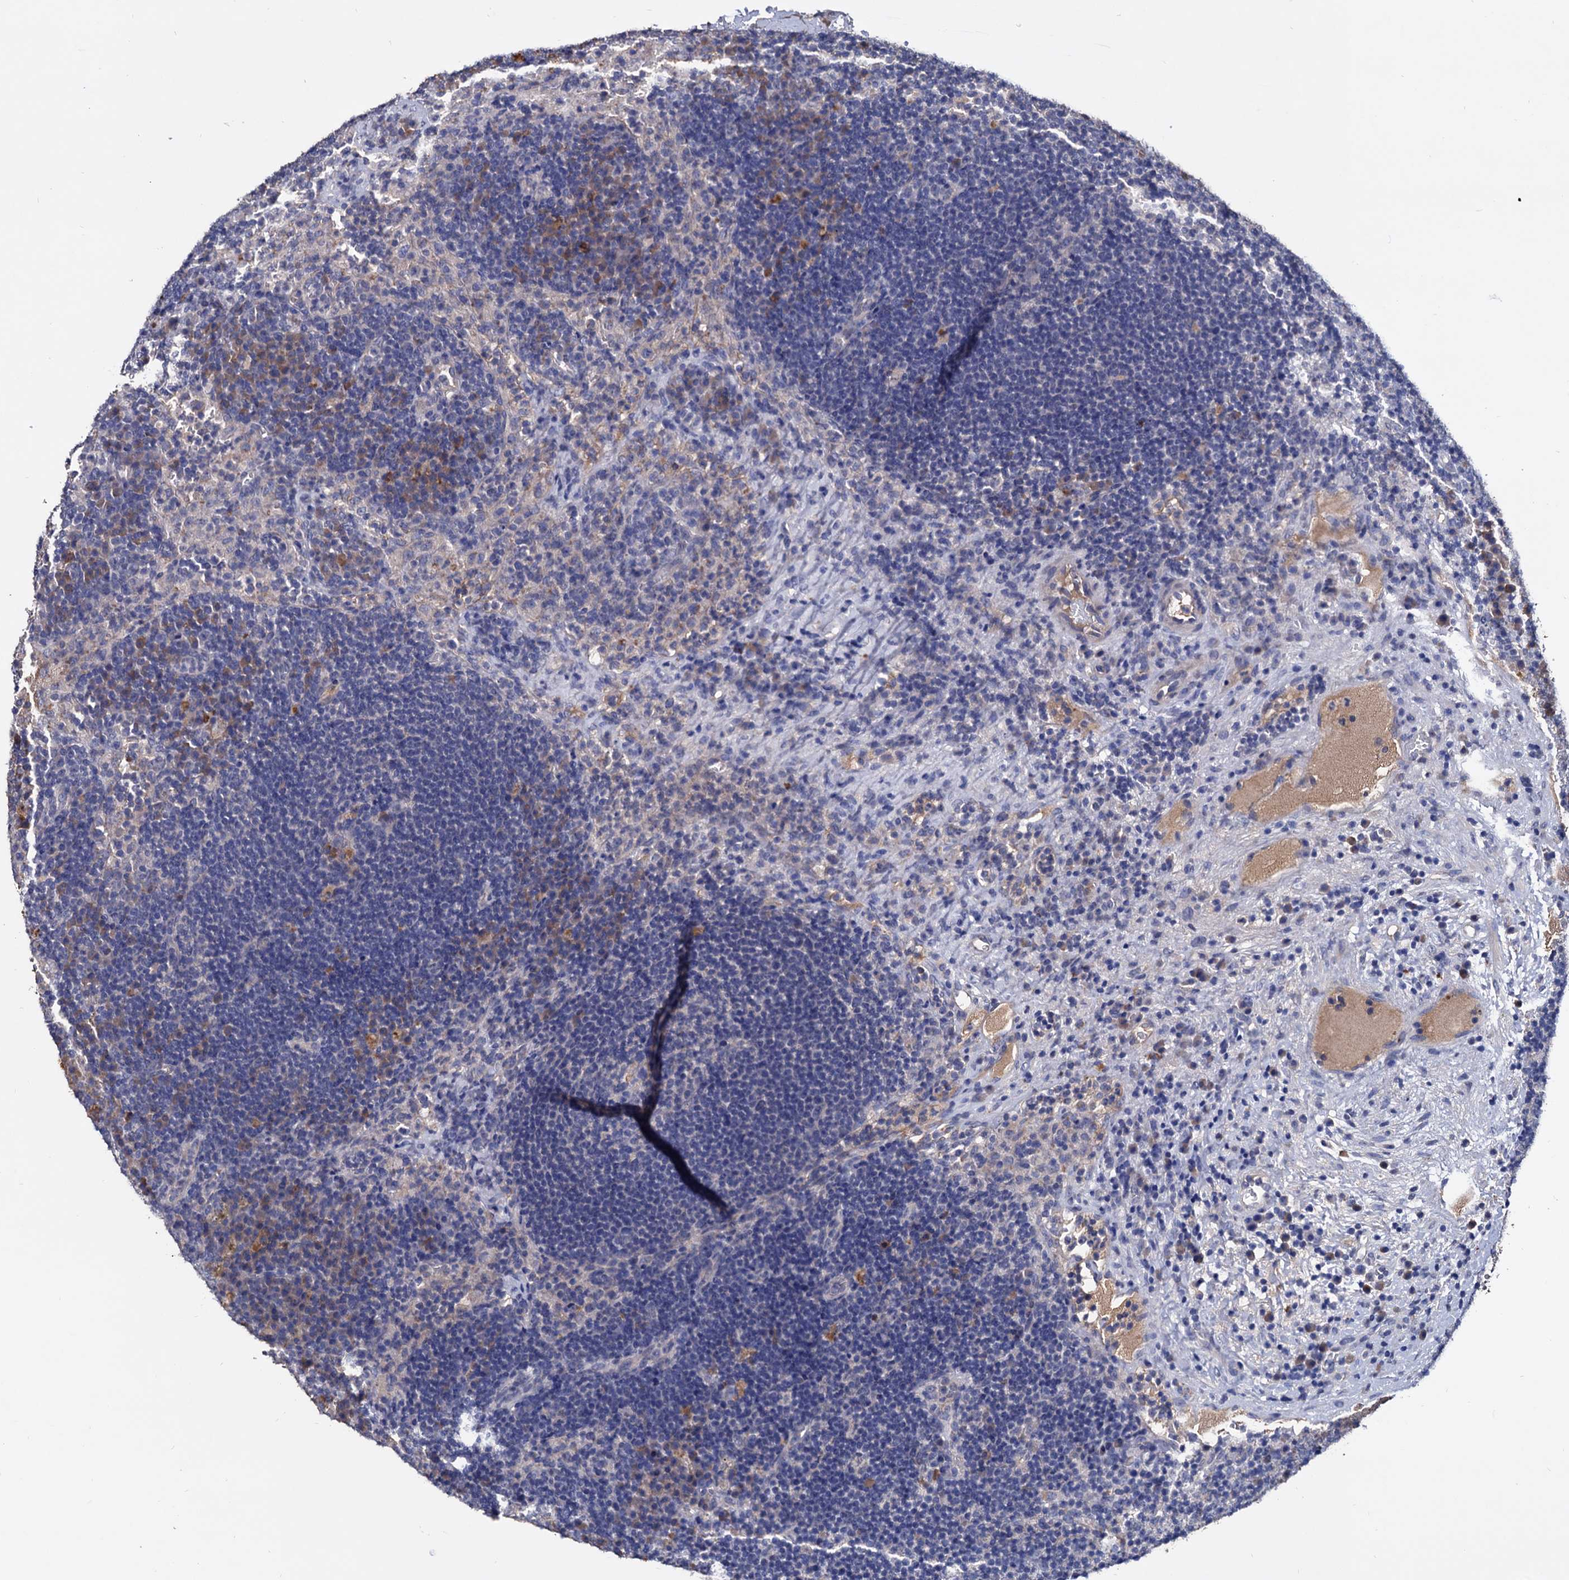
{"staining": {"intensity": "negative", "quantity": "none", "location": "none"}, "tissue": "lymph node", "cell_type": "Germinal center cells", "image_type": "normal", "snomed": [{"axis": "morphology", "description": "Normal tissue, NOS"}, {"axis": "topography", "description": "Lymph node"}], "caption": "Protein analysis of benign lymph node shows no significant staining in germinal center cells.", "gene": "NPAS4", "patient": {"sex": "female", "age": 70}}